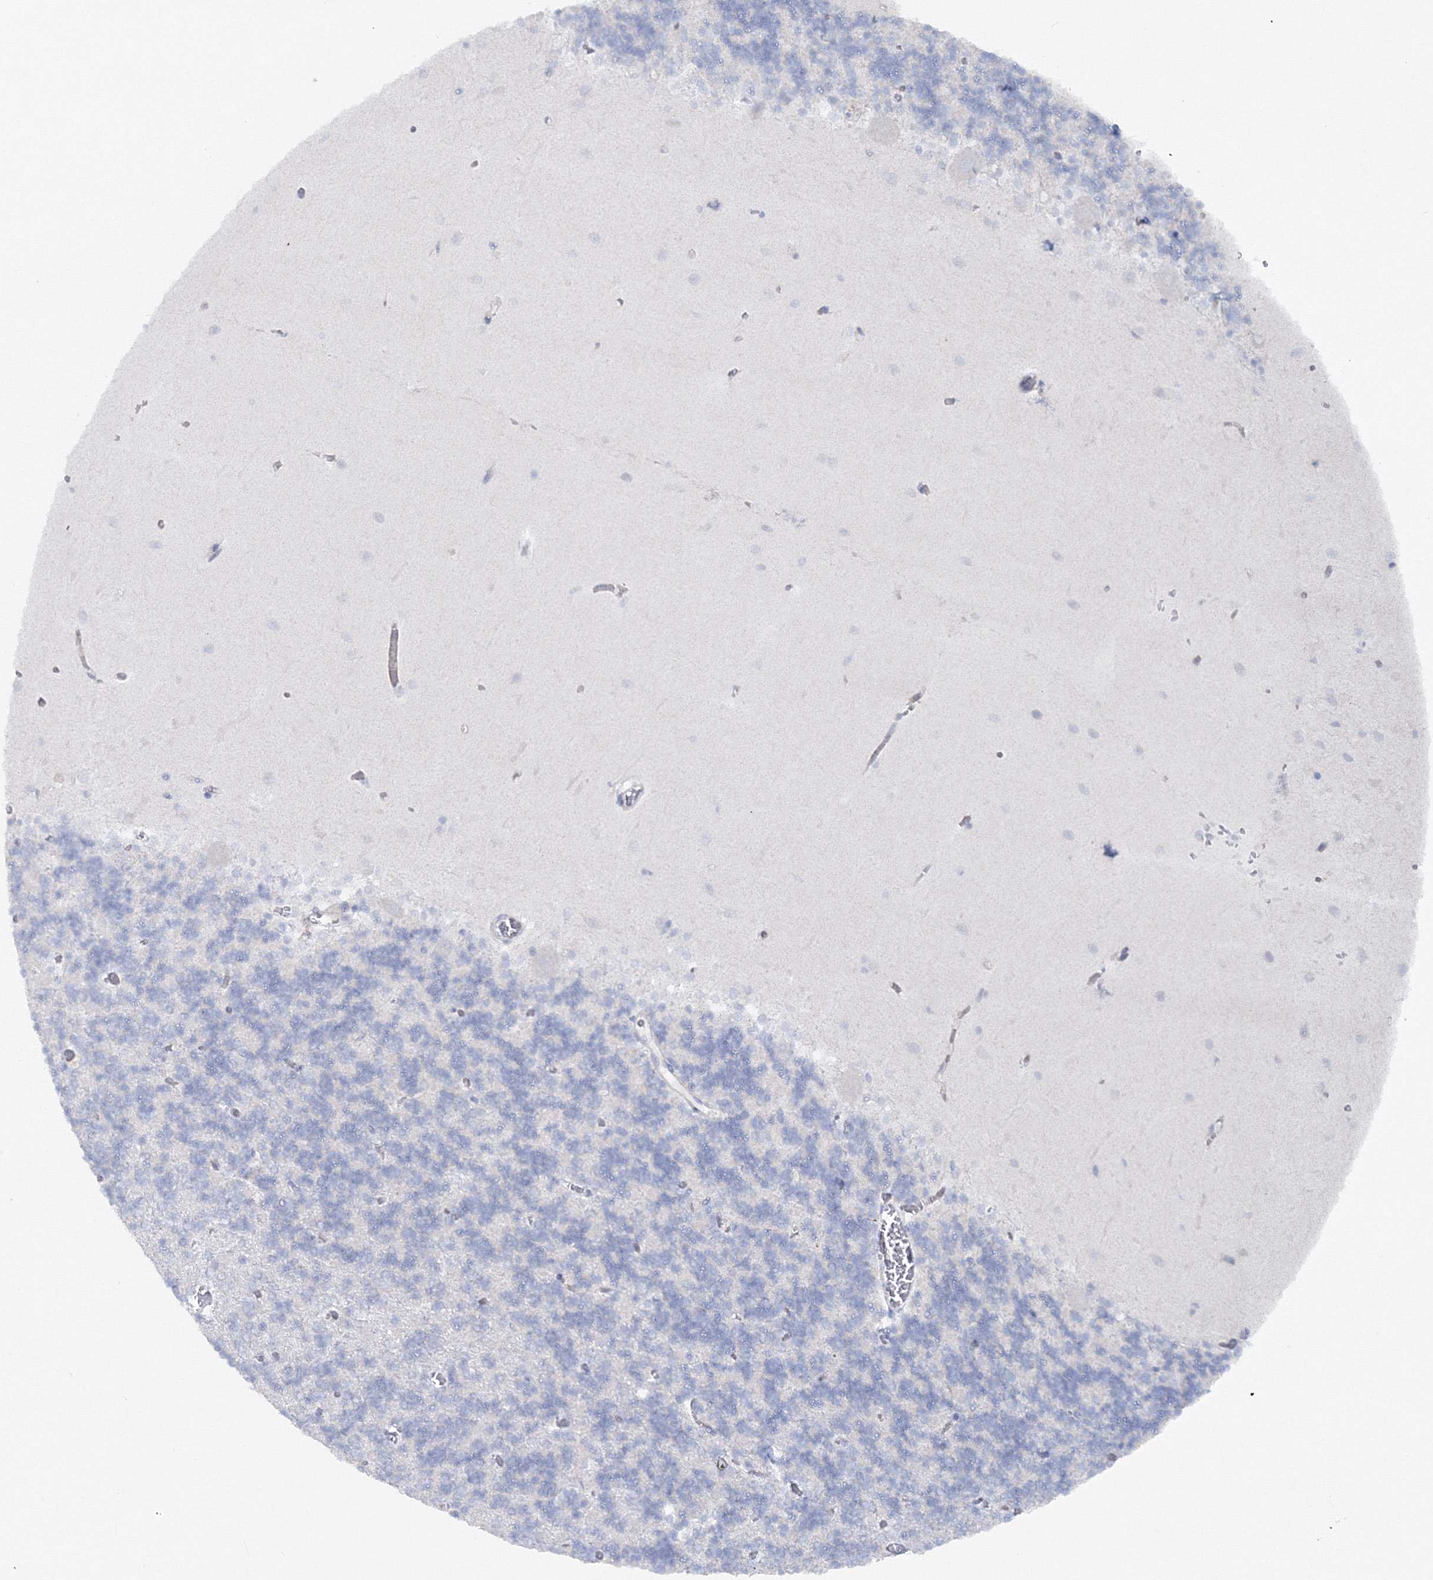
{"staining": {"intensity": "negative", "quantity": "none", "location": "none"}, "tissue": "cerebellum", "cell_type": "Cells in granular layer", "image_type": "normal", "snomed": [{"axis": "morphology", "description": "Normal tissue, NOS"}, {"axis": "topography", "description": "Cerebellum"}], "caption": "The photomicrograph shows no staining of cells in granular layer in unremarkable cerebellum. (DAB IHC with hematoxylin counter stain).", "gene": "GCKR", "patient": {"sex": "male", "age": 37}}